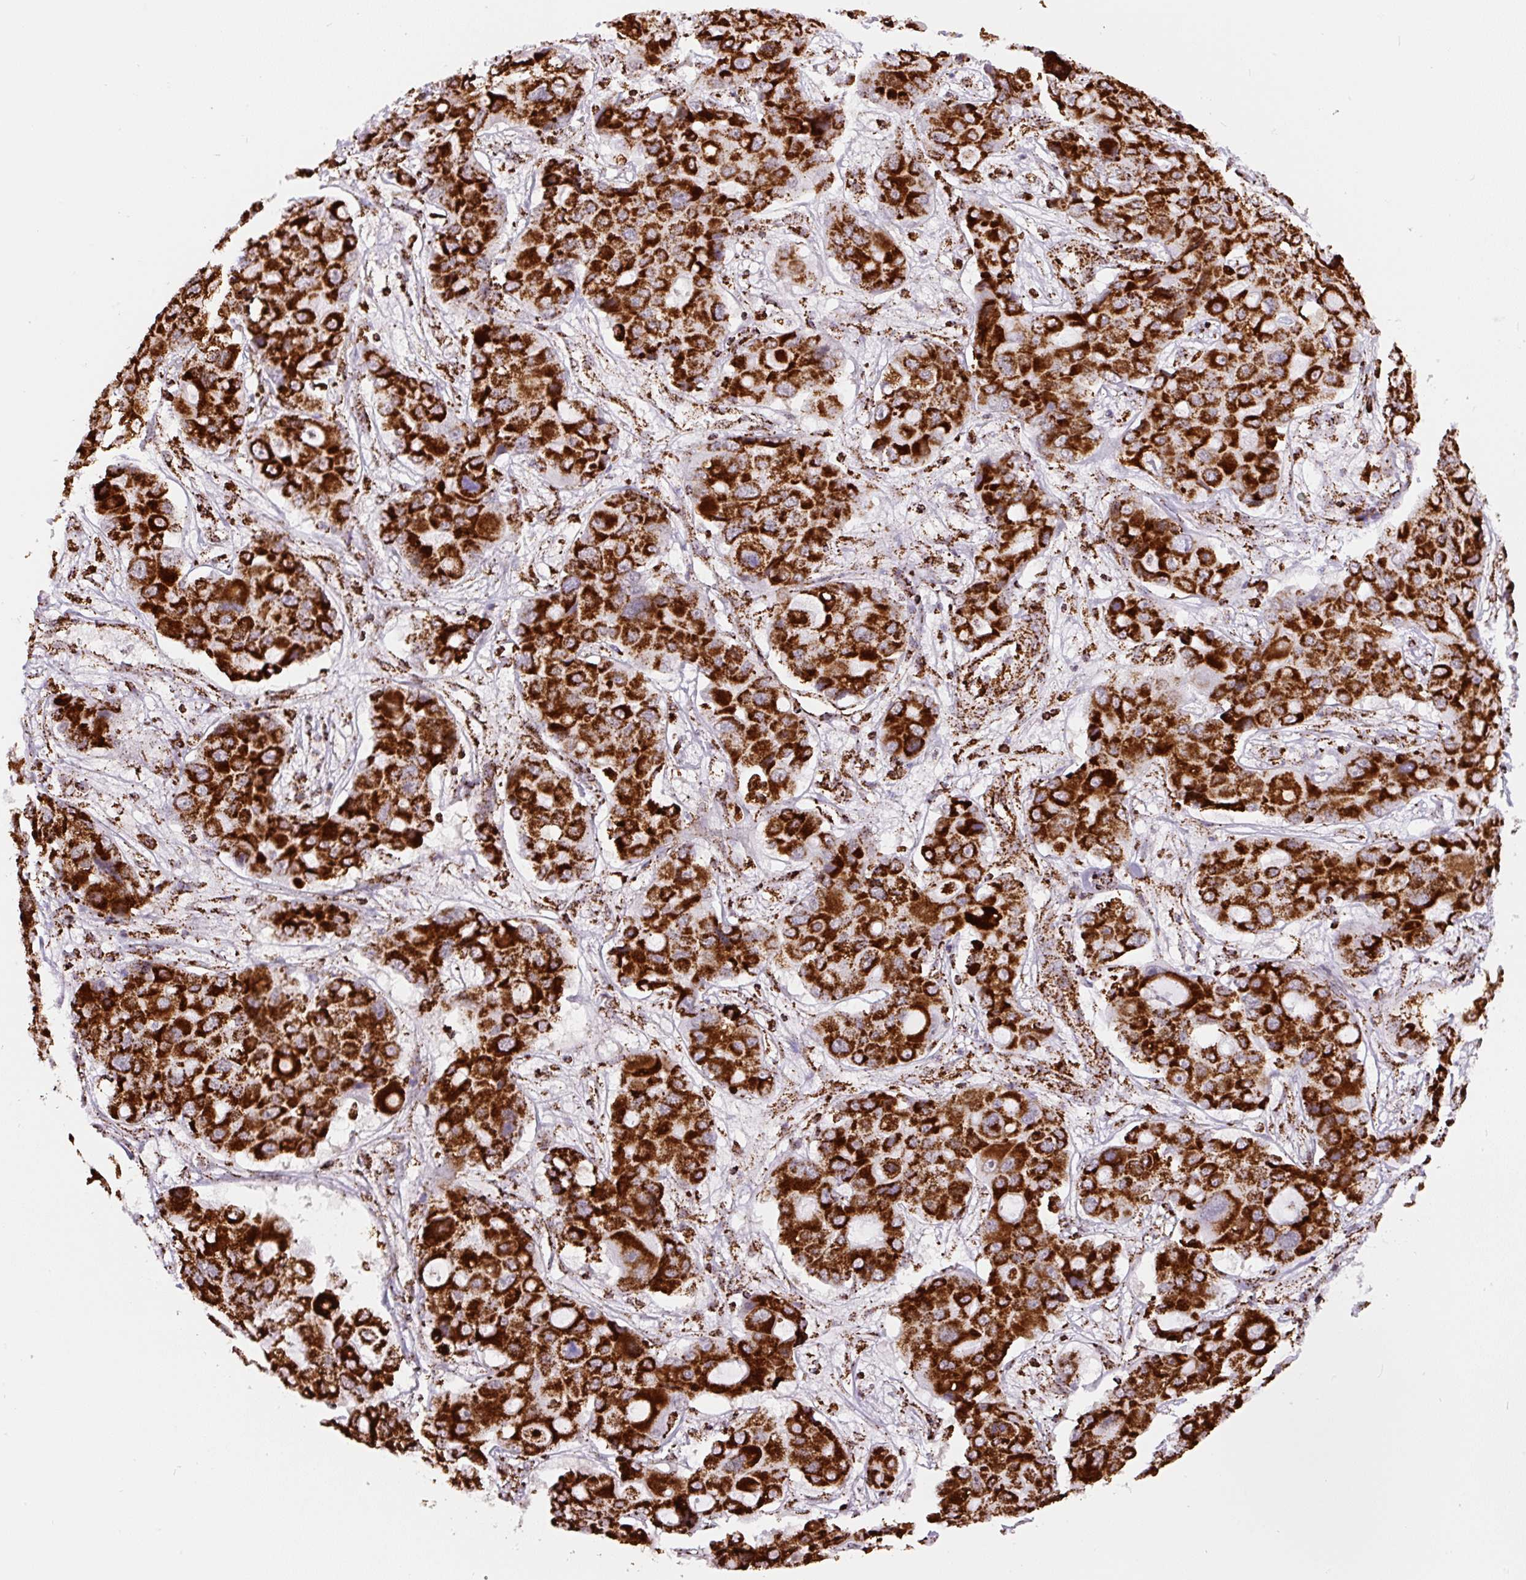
{"staining": {"intensity": "strong", "quantity": ">75%", "location": "cytoplasmic/membranous"}, "tissue": "liver cancer", "cell_type": "Tumor cells", "image_type": "cancer", "snomed": [{"axis": "morphology", "description": "Cholangiocarcinoma"}, {"axis": "topography", "description": "Liver"}], "caption": "This histopathology image demonstrates liver cancer stained with immunohistochemistry to label a protein in brown. The cytoplasmic/membranous of tumor cells show strong positivity for the protein. Nuclei are counter-stained blue.", "gene": "ATP5F1A", "patient": {"sex": "male", "age": 67}}